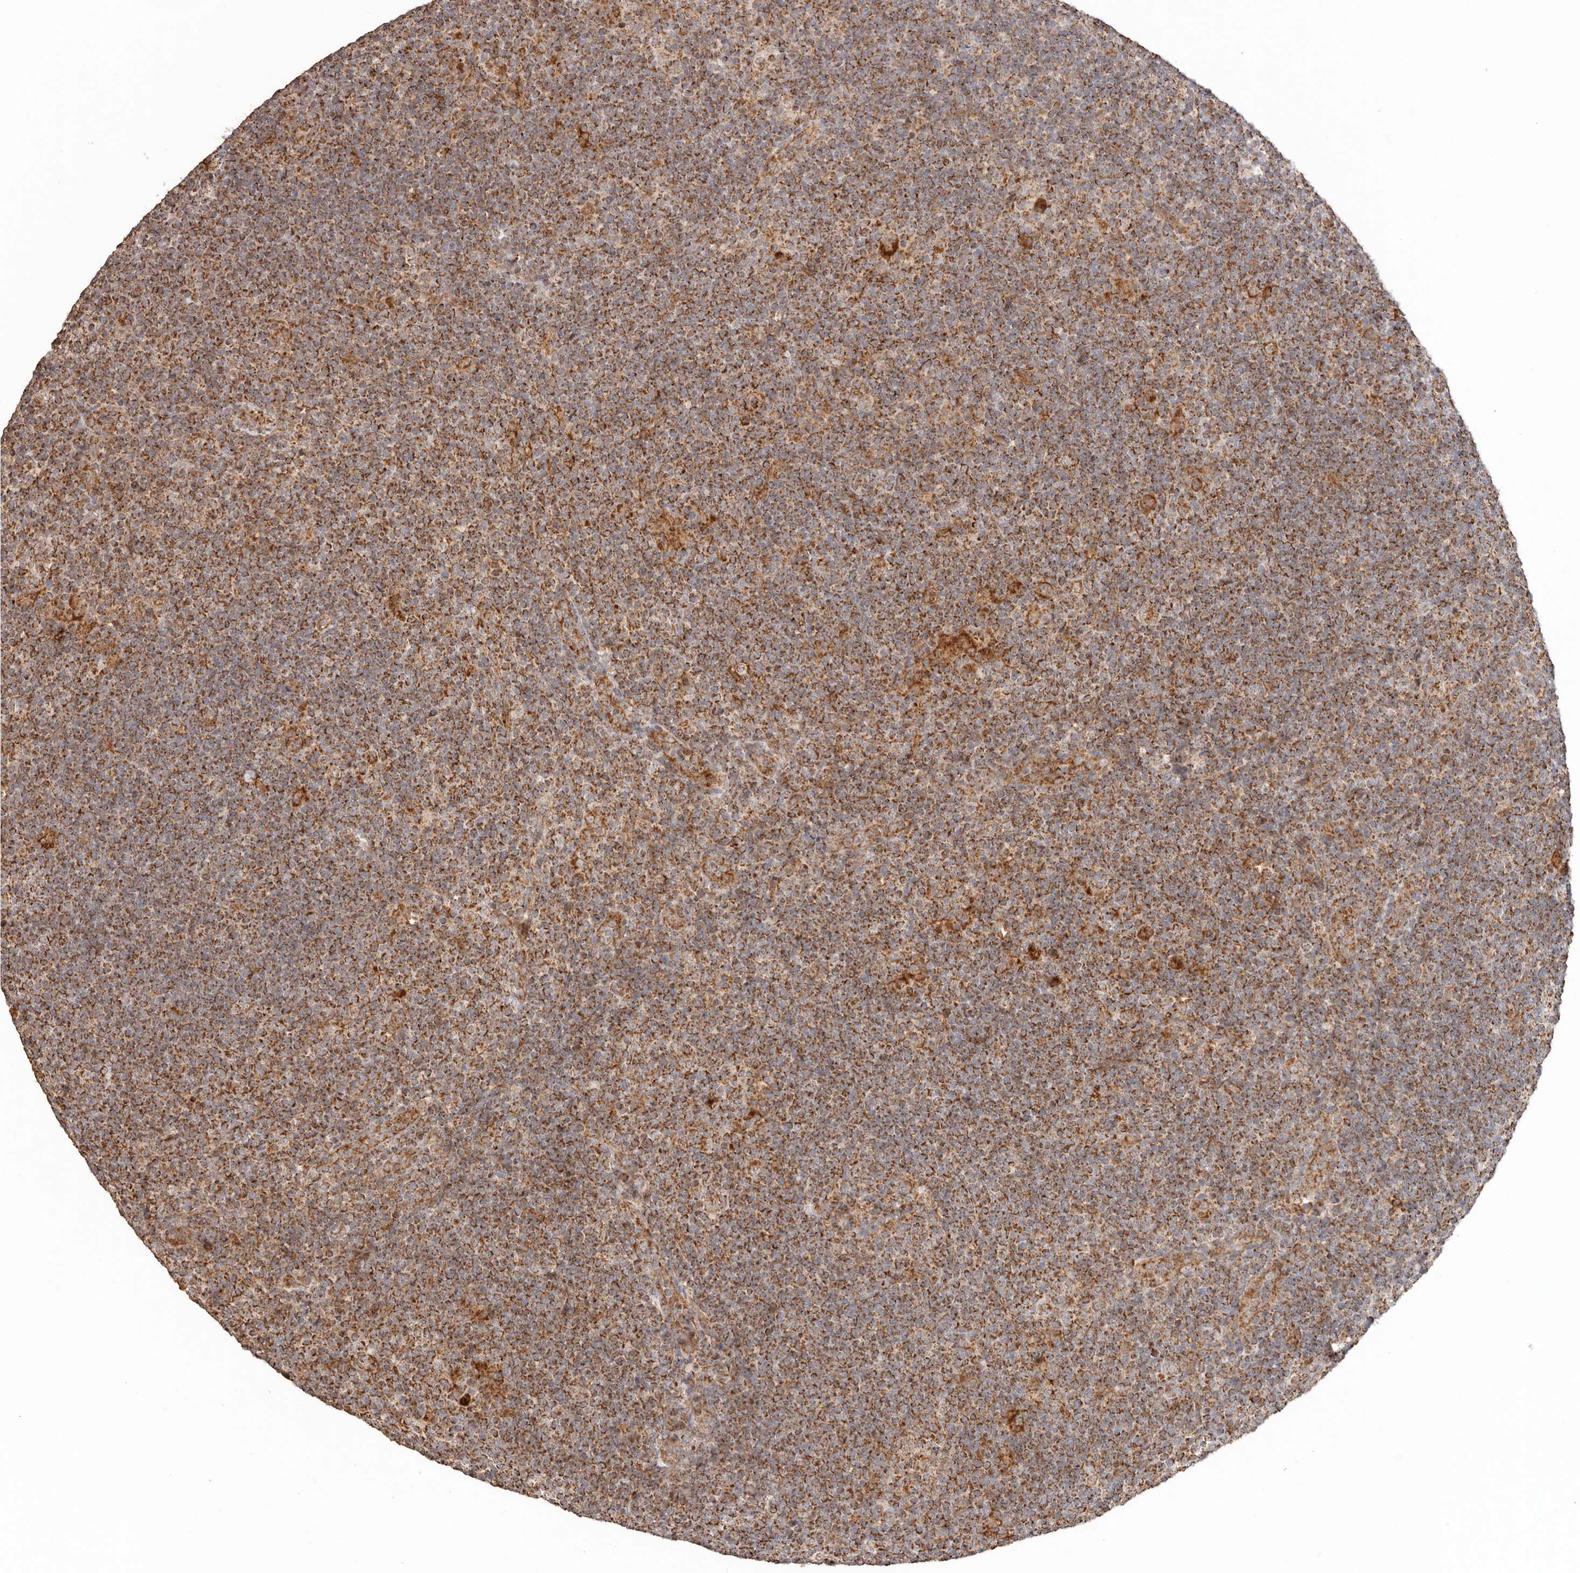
{"staining": {"intensity": "moderate", "quantity": ">75%", "location": "cytoplasmic/membranous"}, "tissue": "lymphoma", "cell_type": "Tumor cells", "image_type": "cancer", "snomed": [{"axis": "morphology", "description": "Hodgkin's disease, NOS"}, {"axis": "topography", "description": "Lymph node"}], "caption": "Hodgkin's disease stained with a brown dye demonstrates moderate cytoplasmic/membranous positive expression in approximately >75% of tumor cells.", "gene": "NDUFB11", "patient": {"sex": "female", "age": 57}}